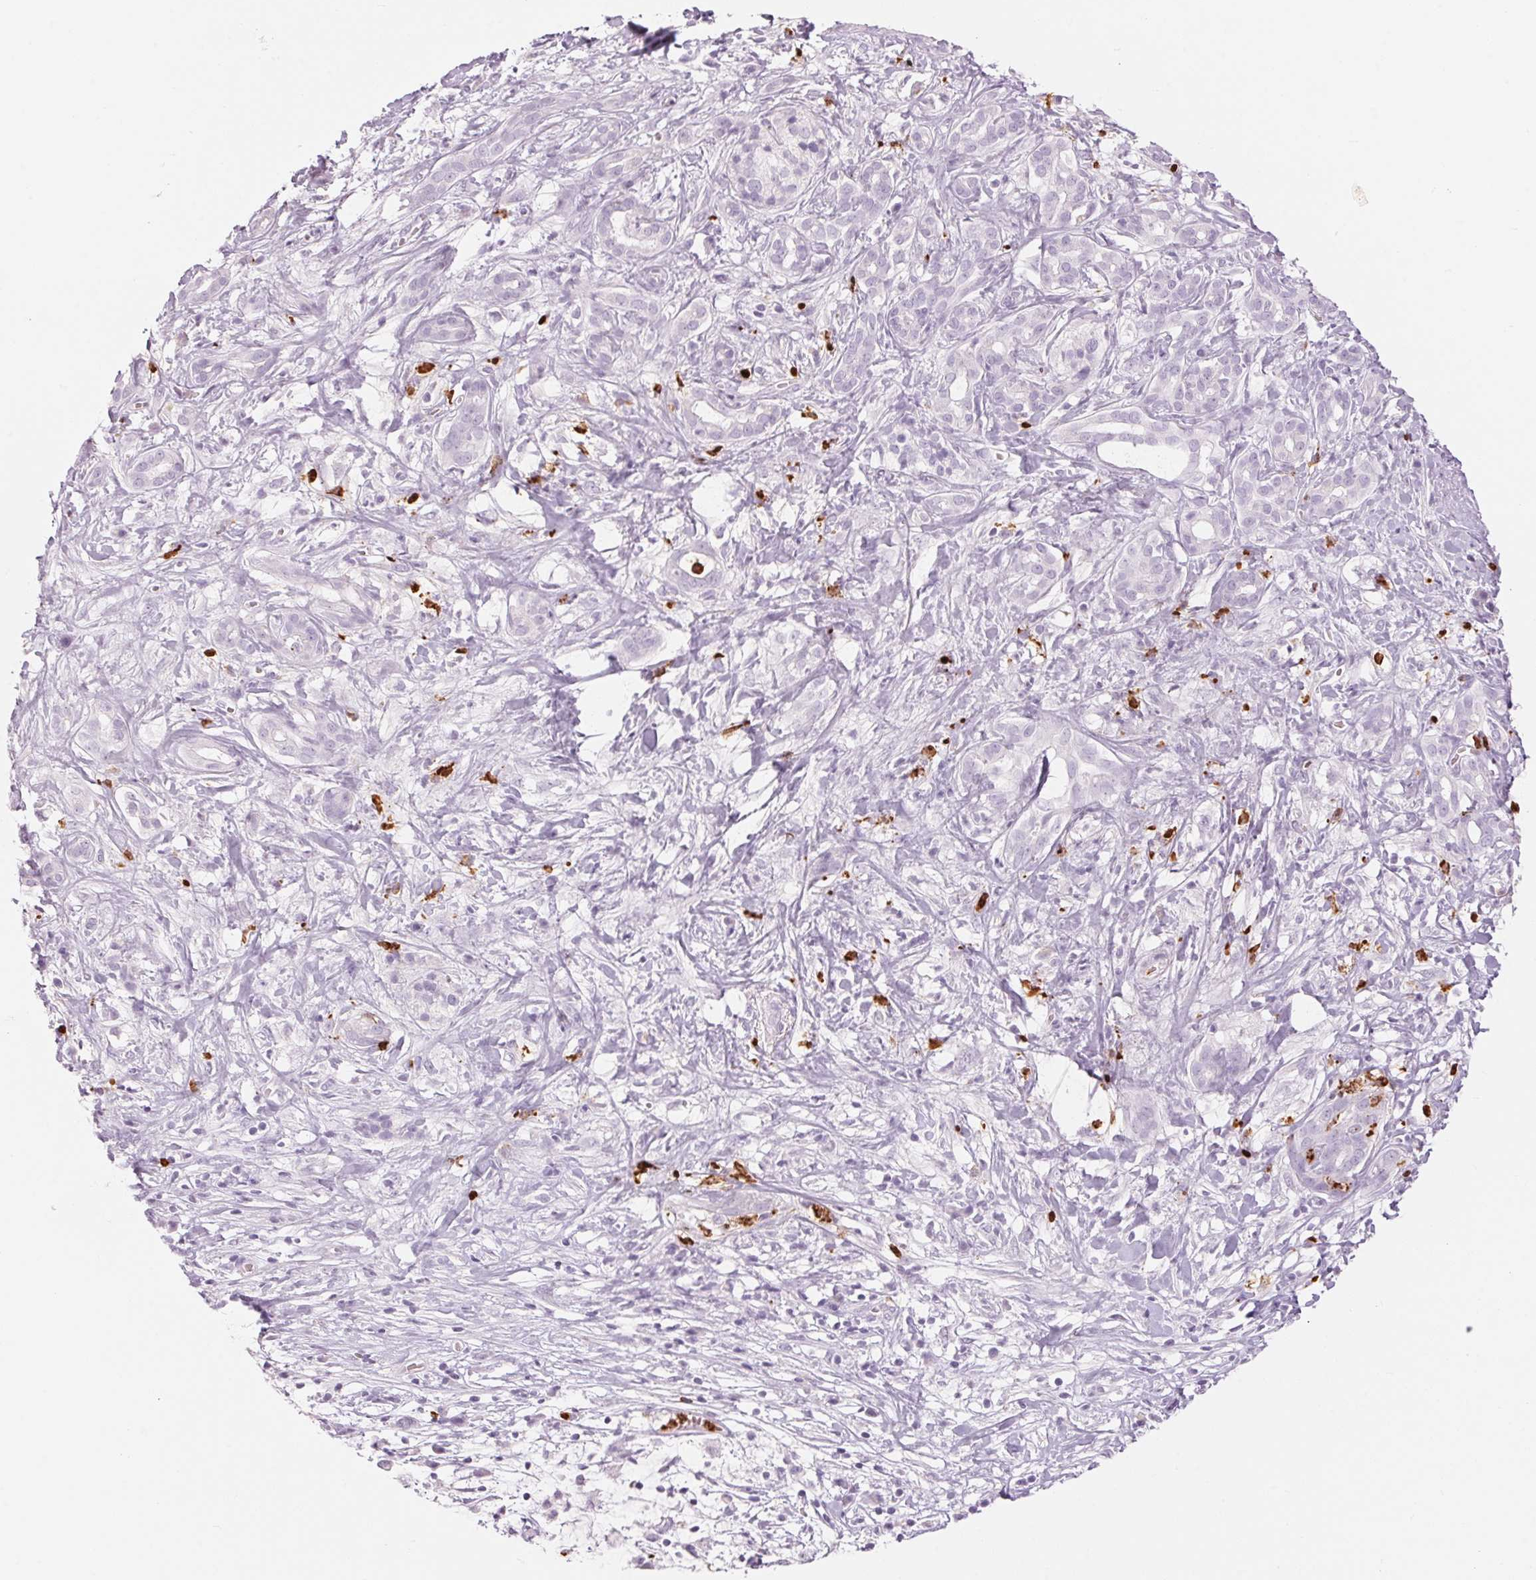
{"staining": {"intensity": "negative", "quantity": "none", "location": "none"}, "tissue": "pancreatic cancer", "cell_type": "Tumor cells", "image_type": "cancer", "snomed": [{"axis": "morphology", "description": "Adenocarcinoma, NOS"}, {"axis": "topography", "description": "Pancreas"}], "caption": "A histopathology image of adenocarcinoma (pancreatic) stained for a protein demonstrates no brown staining in tumor cells.", "gene": "KLK7", "patient": {"sex": "male", "age": 61}}